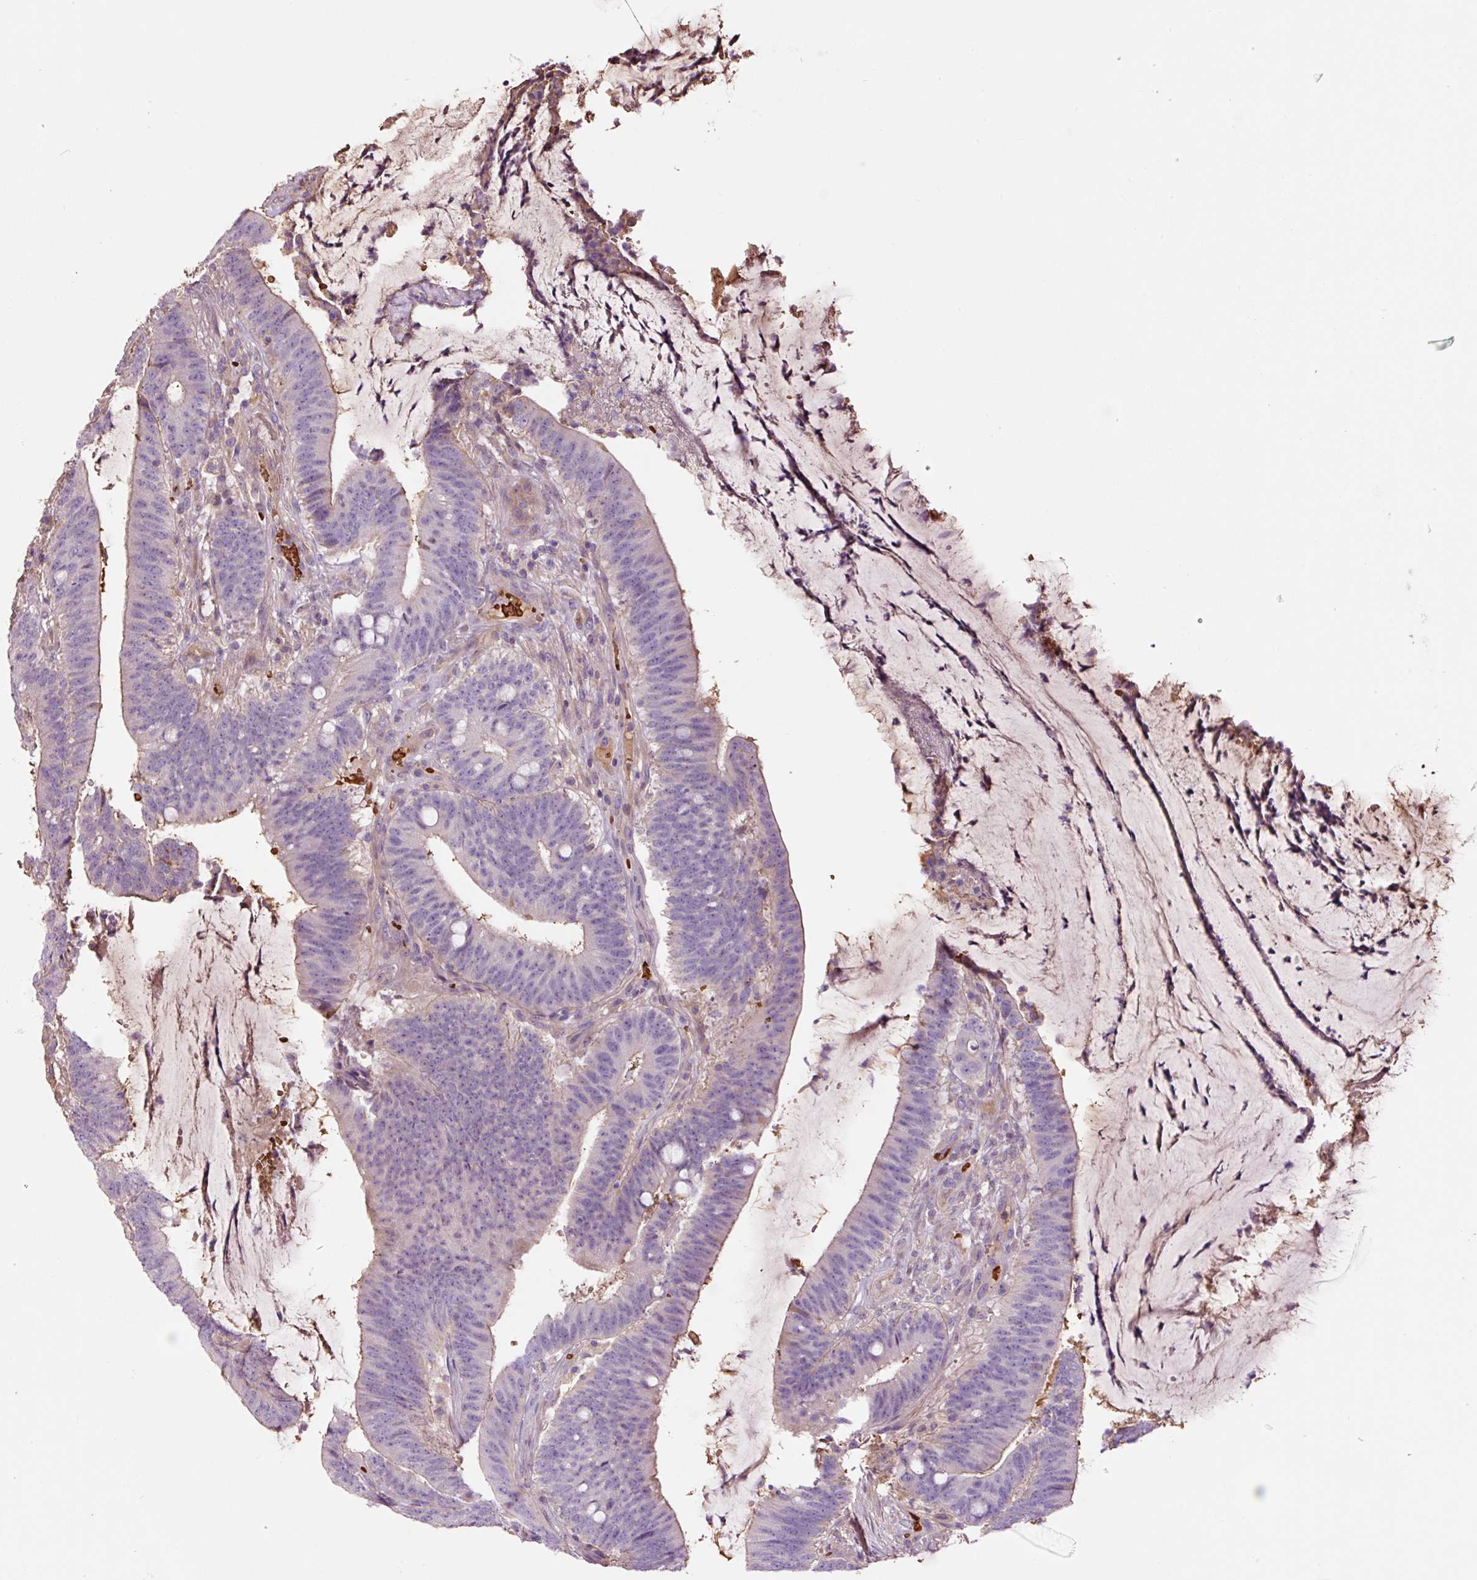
{"staining": {"intensity": "negative", "quantity": "none", "location": "none"}, "tissue": "colorectal cancer", "cell_type": "Tumor cells", "image_type": "cancer", "snomed": [{"axis": "morphology", "description": "Adenocarcinoma, NOS"}, {"axis": "topography", "description": "Colon"}], "caption": "Tumor cells show no significant protein expression in colorectal cancer (adenocarcinoma). (DAB IHC, high magnification).", "gene": "TMEM235", "patient": {"sex": "female", "age": 43}}